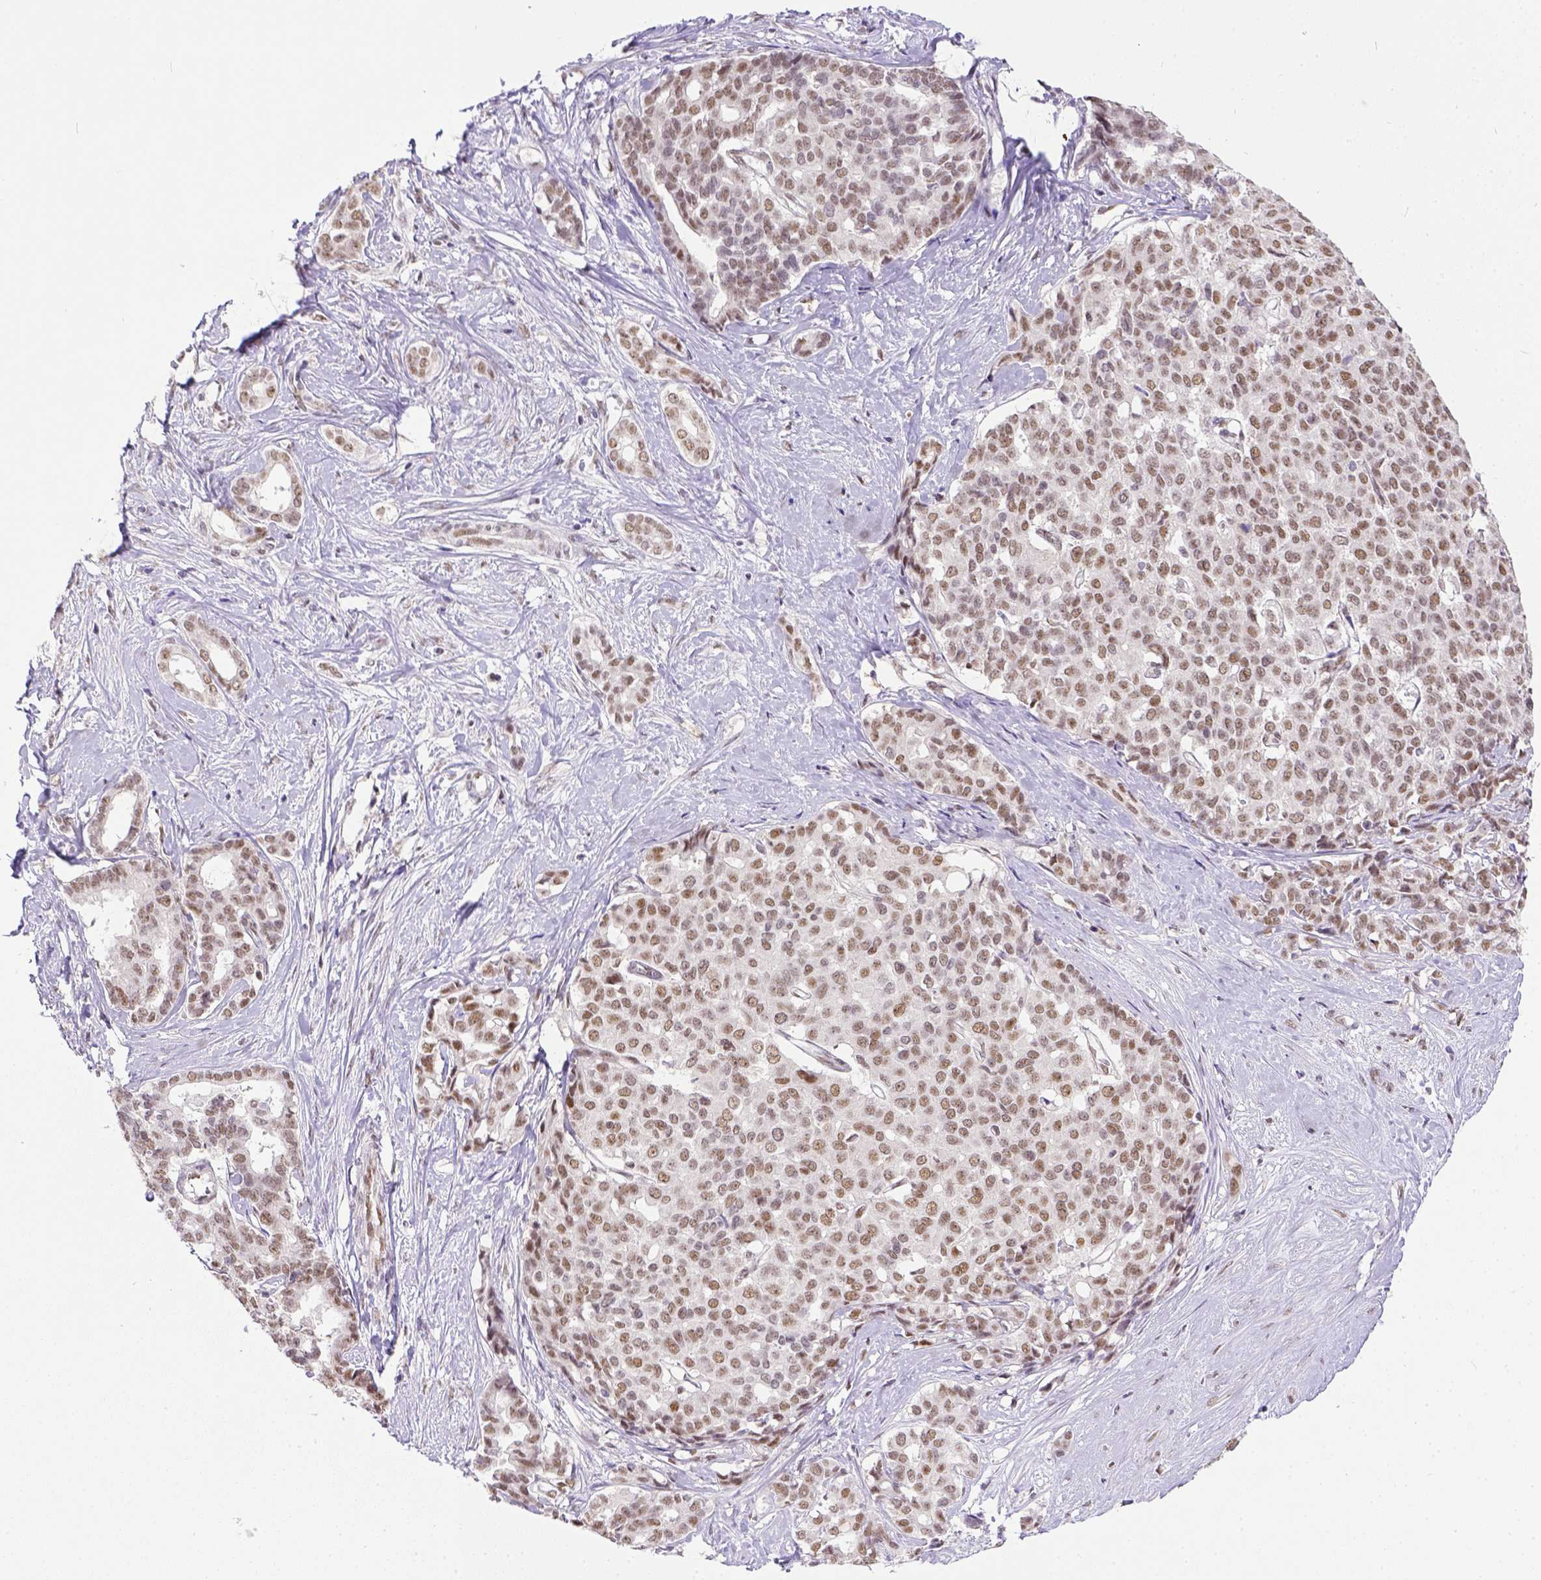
{"staining": {"intensity": "weak", "quantity": ">75%", "location": "nuclear"}, "tissue": "liver cancer", "cell_type": "Tumor cells", "image_type": "cancer", "snomed": [{"axis": "morphology", "description": "Cholangiocarcinoma"}, {"axis": "topography", "description": "Liver"}], "caption": "This histopathology image reveals immunohistochemistry (IHC) staining of liver cancer (cholangiocarcinoma), with low weak nuclear positivity in about >75% of tumor cells.", "gene": "ERCC1", "patient": {"sex": "female", "age": 47}}